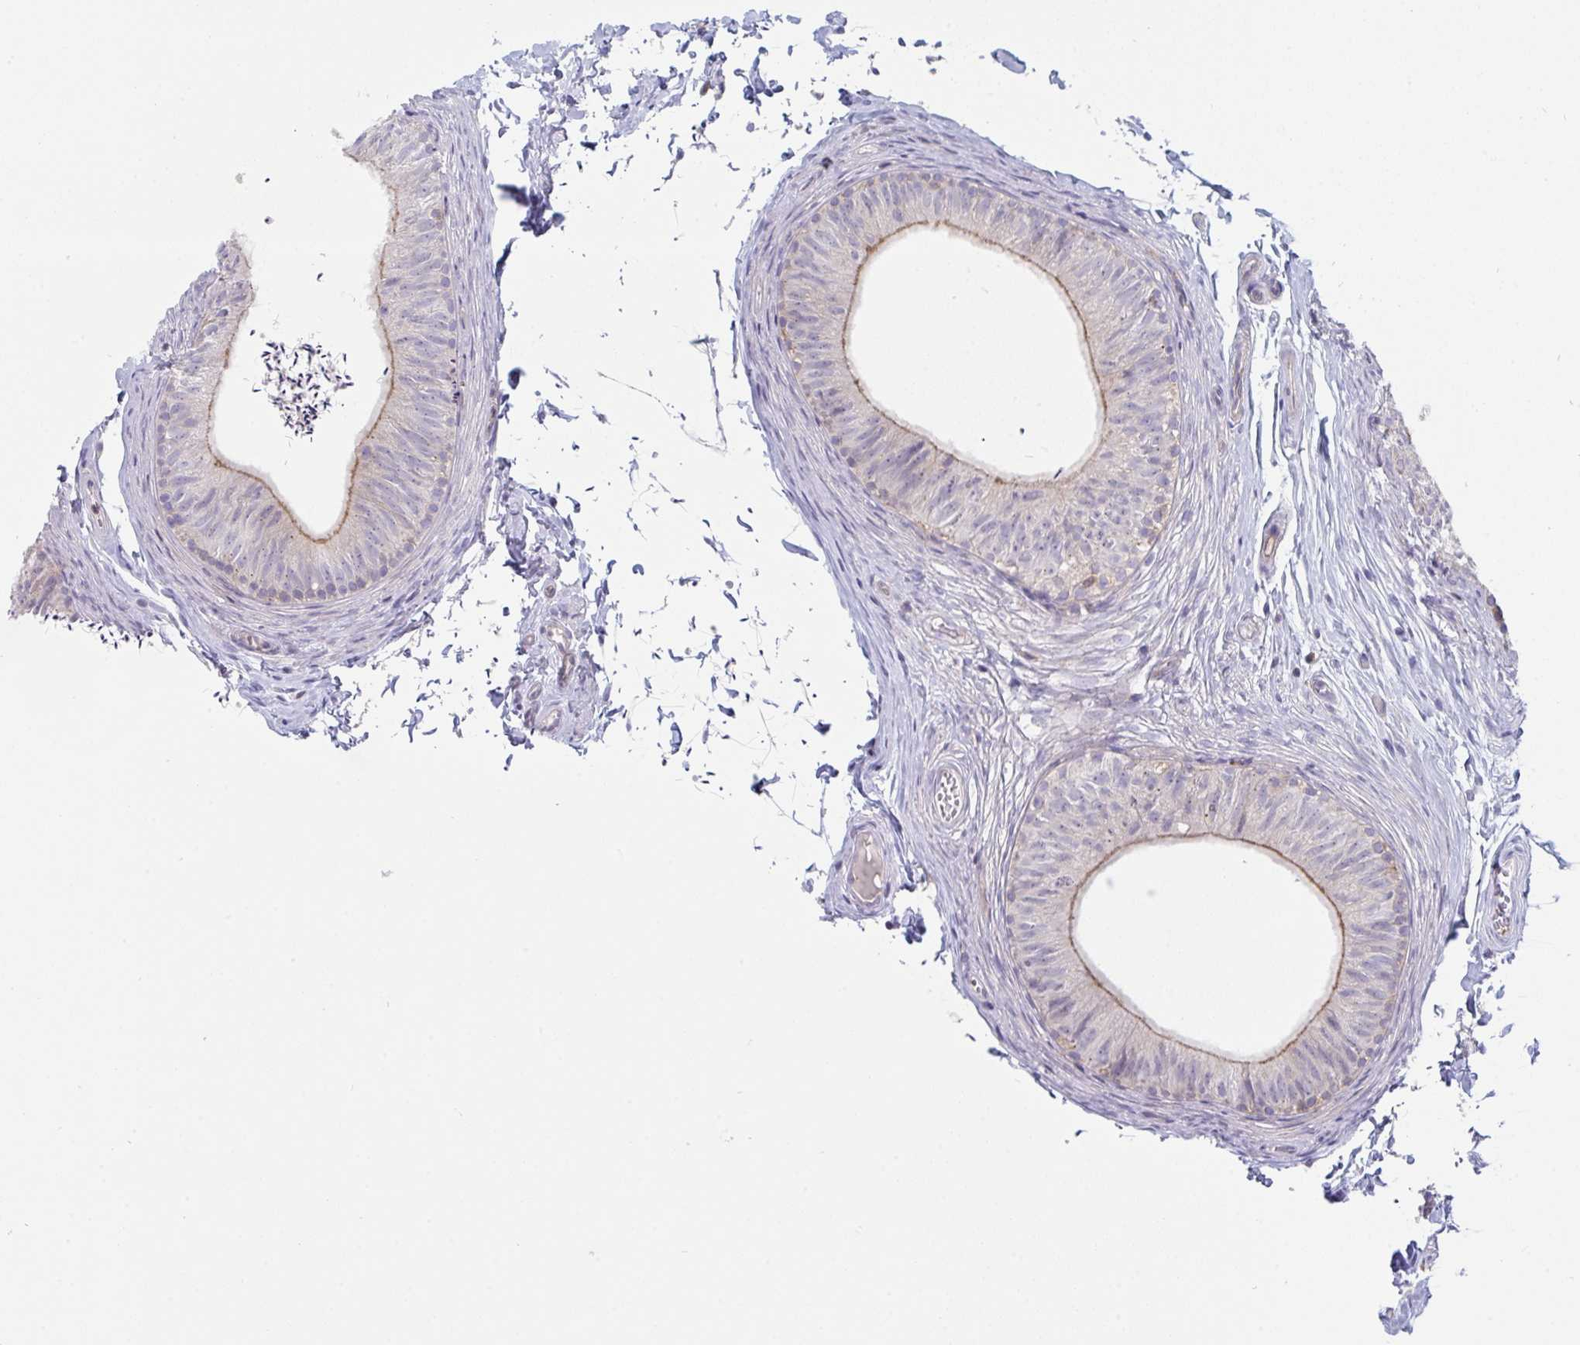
{"staining": {"intensity": "weak", "quantity": "25%-75%", "location": "cytoplasmic/membranous"}, "tissue": "epididymis", "cell_type": "Glandular cells", "image_type": "normal", "snomed": [{"axis": "morphology", "description": "Normal tissue, NOS"}, {"axis": "topography", "description": "Epididymis, spermatic cord, NOS"}, {"axis": "topography", "description": "Epididymis"}, {"axis": "topography", "description": "Peripheral nerve tissue"}], "caption": "IHC photomicrograph of unremarkable epididymis stained for a protein (brown), which exhibits low levels of weak cytoplasmic/membranous staining in approximately 25%-75% of glandular cells.", "gene": "DISP2", "patient": {"sex": "male", "age": 29}}